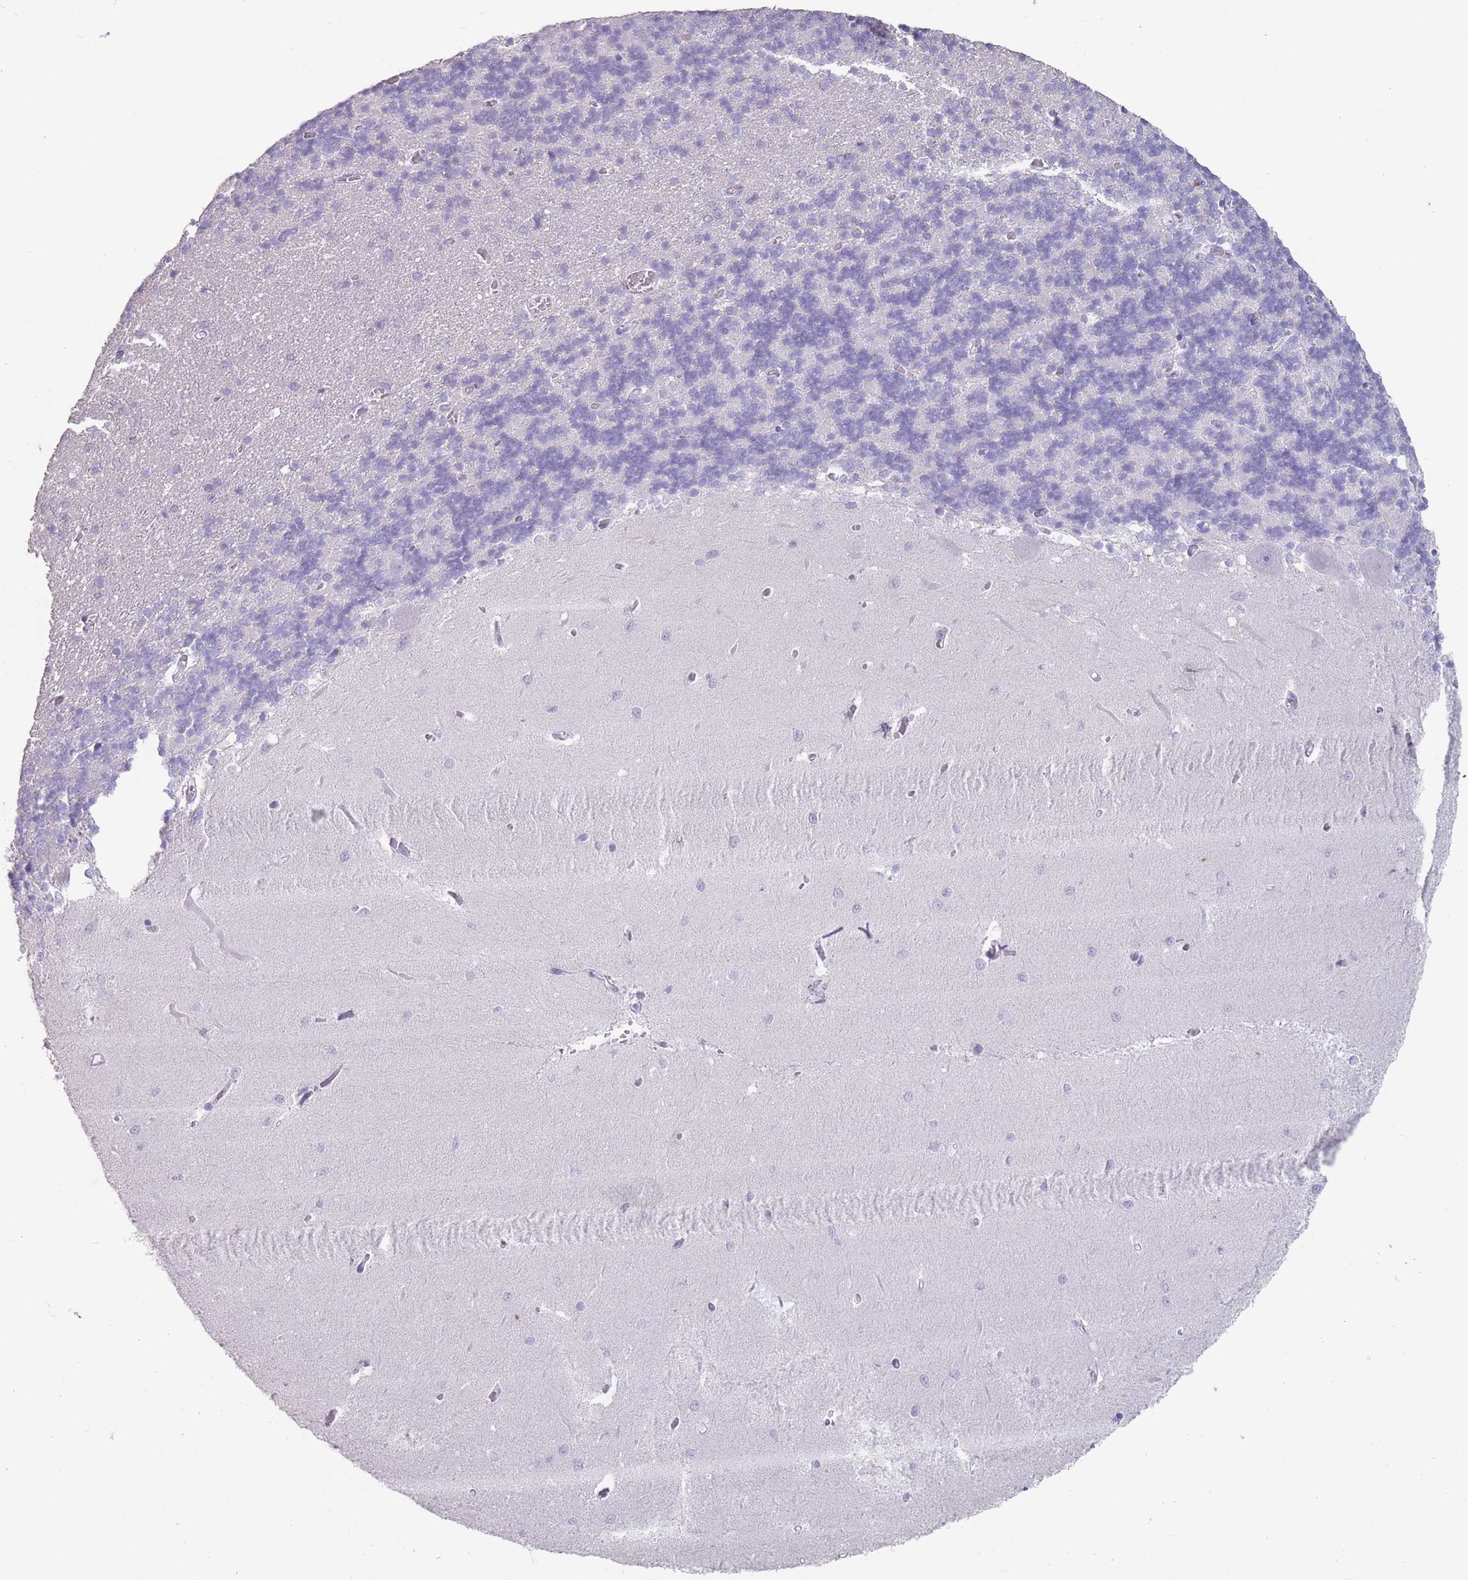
{"staining": {"intensity": "negative", "quantity": "none", "location": "none"}, "tissue": "cerebellum", "cell_type": "Cells in granular layer", "image_type": "normal", "snomed": [{"axis": "morphology", "description": "Normal tissue, NOS"}, {"axis": "topography", "description": "Cerebellum"}], "caption": "Immunohistochemistry (IHC) histopathology image of benign cerebellum: cerebellum stained with DAB reveals no significant protein staining in cells in granular layer. Brightfield microscopy of immunohistochemistry stained with DAB (3,3'-diaminobenzidine) (brown) and hematoxylin (blue), captured at high magnification.", "gene": "RHBG", "patient": {"sex": "male", "age": 37}}